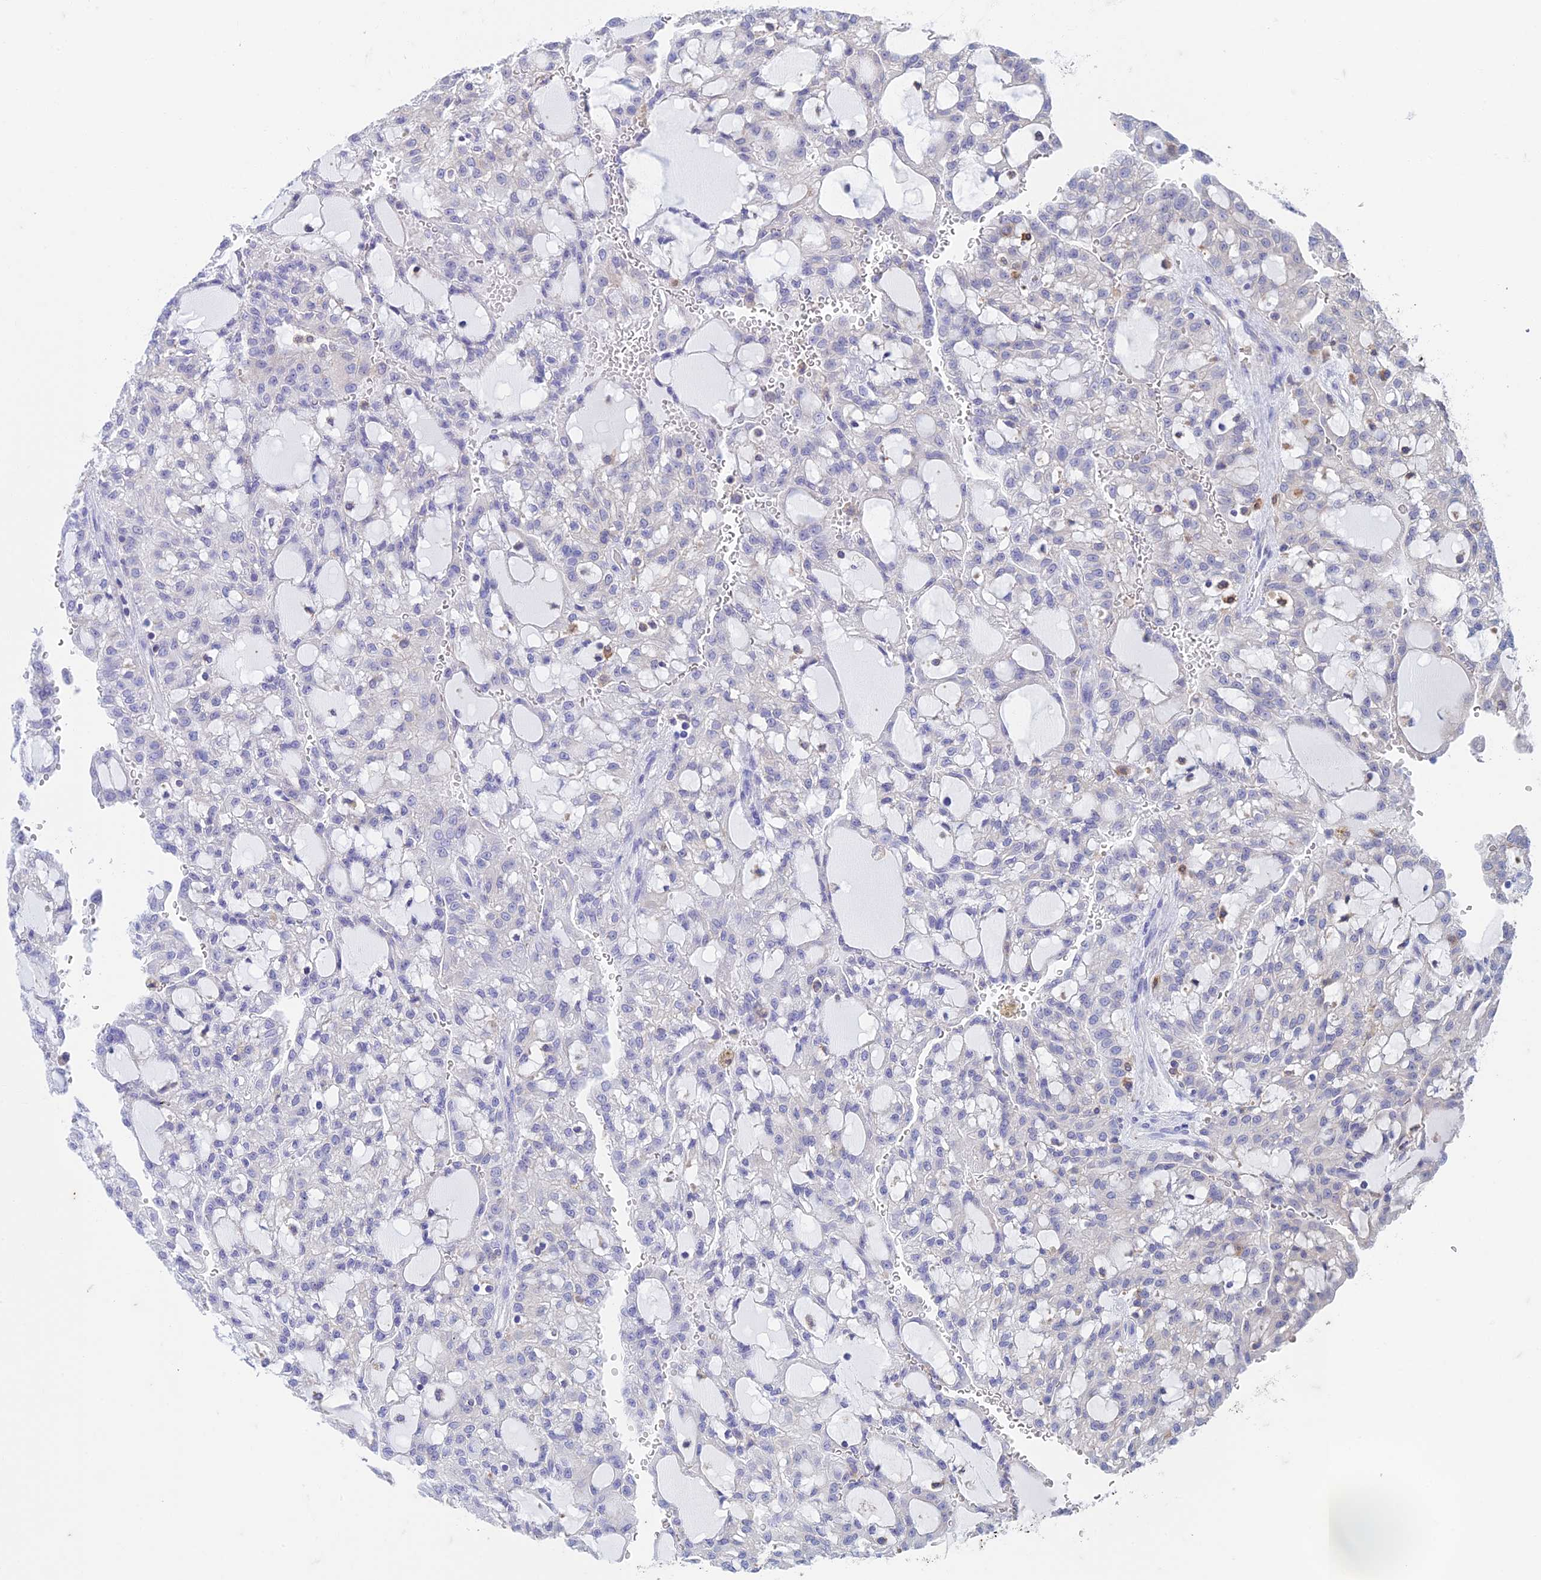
{"staining": {"intensity": "negative", "quantity": "none", "location": "none"}, "tissue": "renal cancer", "cell_type": "Tumor cells", "image_type": "cancer", "snomed": [{"axis": "morphology", "description": "Adenocarcinoma, NOS"}, {"axis": "topography", "description": "Kidney"}], "caption": "IHC photomicrograph of neoplastic tissue: renal cancer stained with DAB (3,3'-diaminobenzidine) displays no significant protein staining in tumor cells.", "gene": "FGF7", "patient": {"sex": "male", "age": 63}}